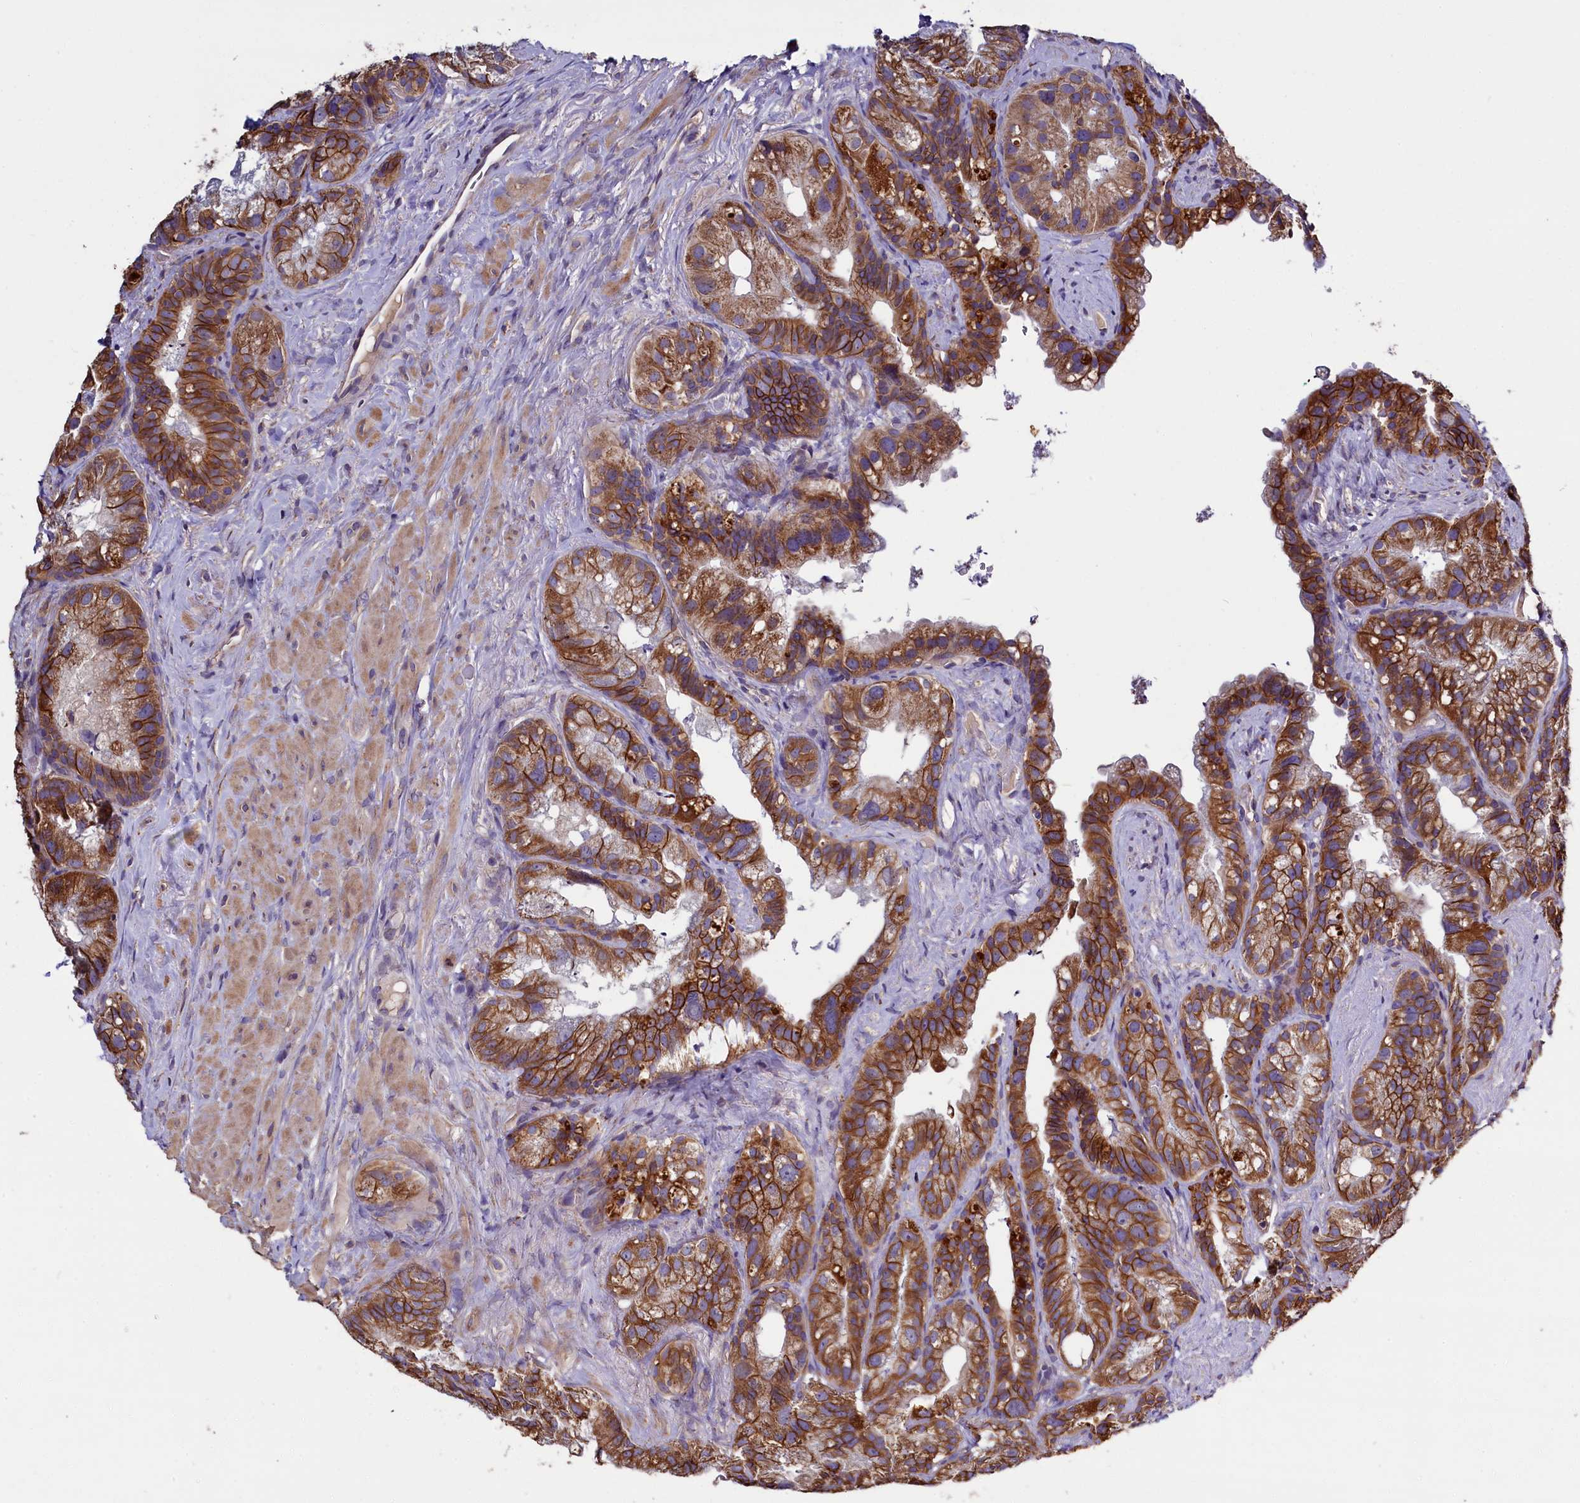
{"staining": {"intensity": "strong", "quantity": ">75%", "location": "cytoplasmic/membranous"}, "tissue": "prostate cancer", "cell_type": "Tumor cells", "image_type": "cancer", "snomed": [{"axis": "morphology", "description": "Normal tissue, NOS"}, {"axis": "morphology", "description": "Adenocarcinoma, Low grade"}, {"axis": "topography", "description": "Prostate"}], "caption": "Protein staining shows strong cytoplasmic/membranous expression in approximately >75% of tumor cells in prostate cancer.", "gene": "ZSWIM1", "patient": {"sex": "male", "age": 72}}